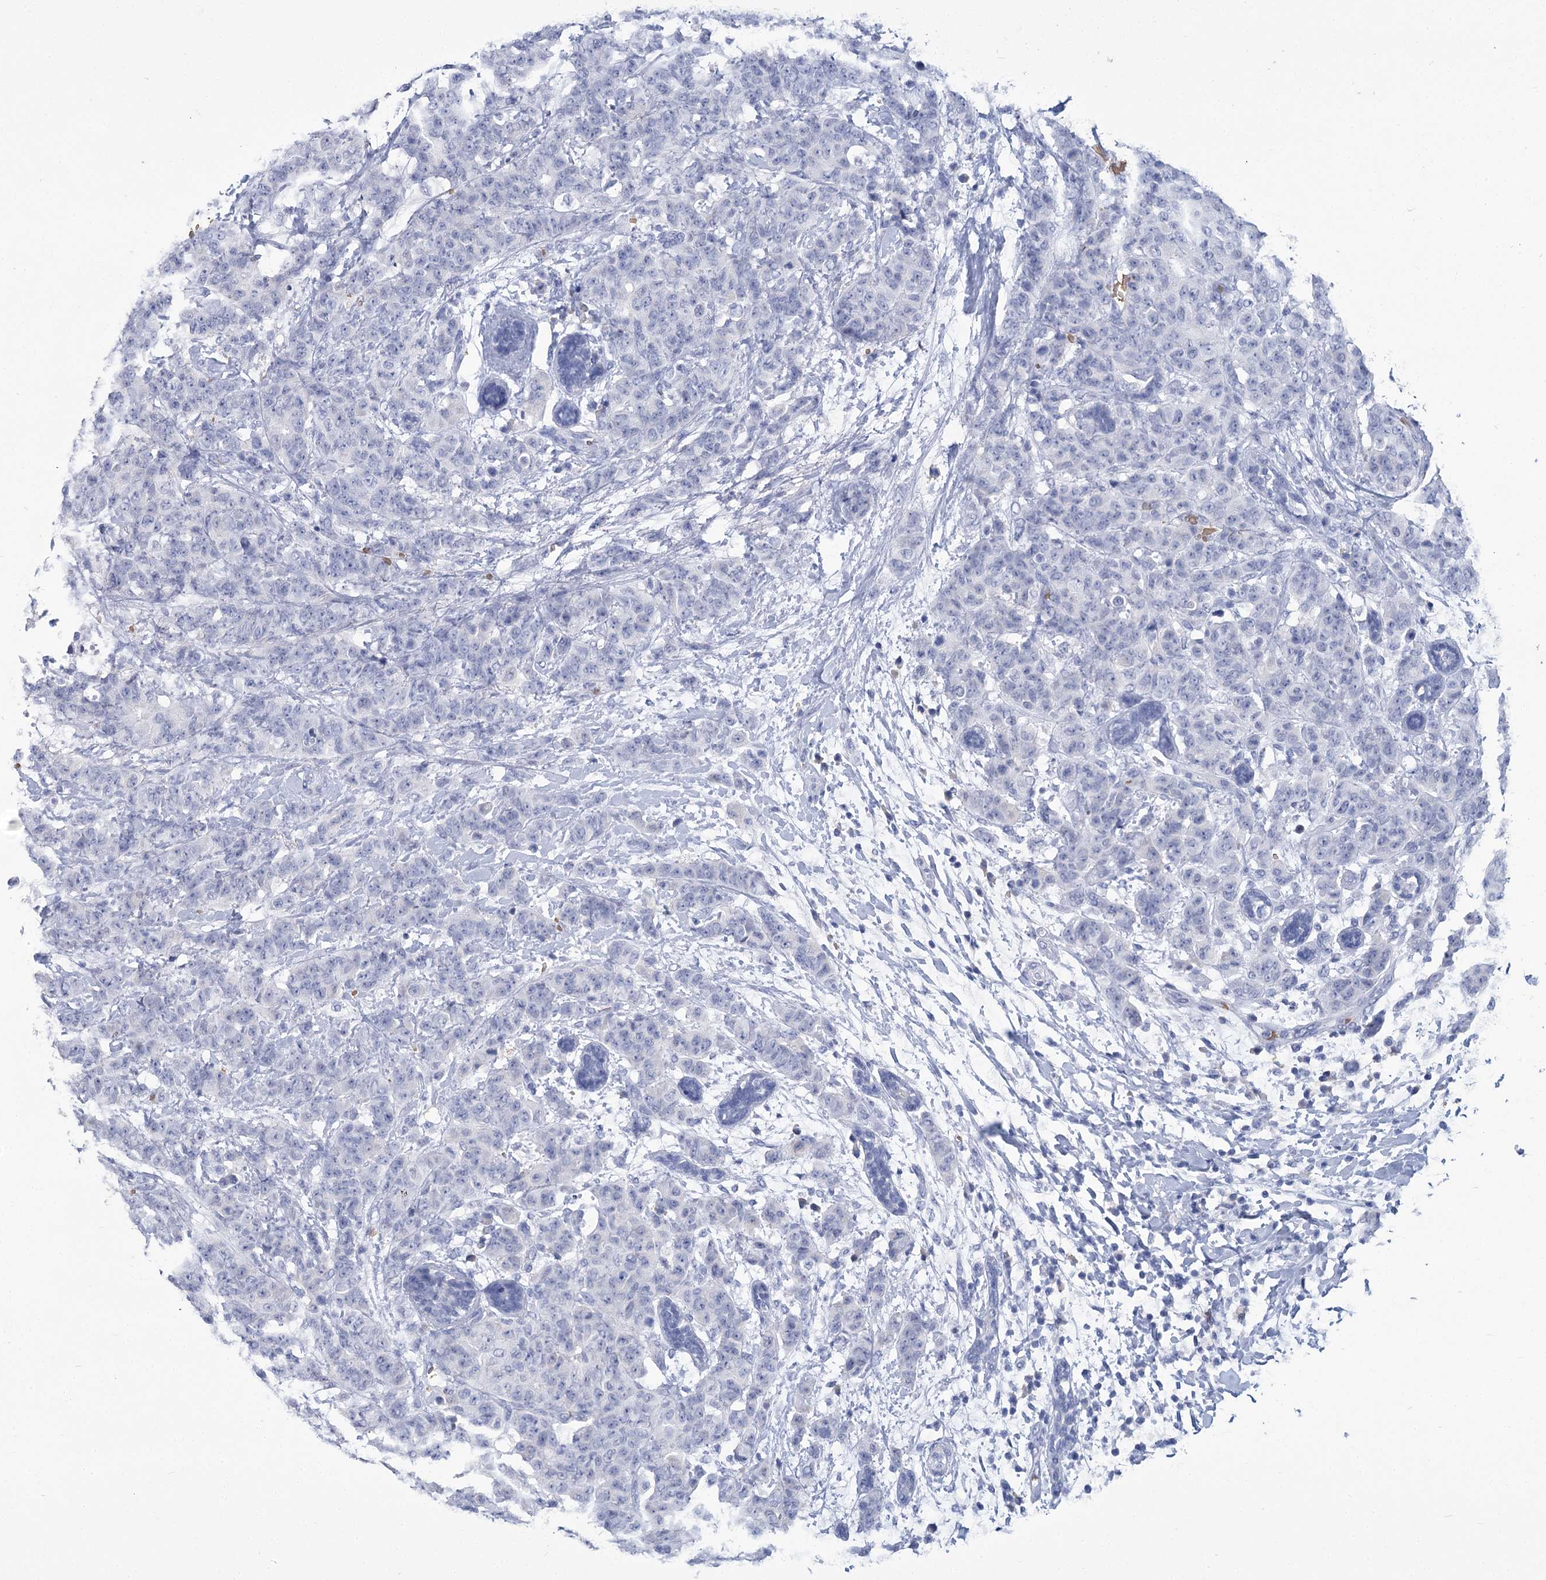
{"staining": {"intensity": "negative", "quantity": "none", "location": "none"}, "tissue": "breast cancer", "cell_type": "Tumor cells", "image_type": "cancer", "snomed": [{"axis": "morphology", "description": "Normal tissue, NOS"}, {"axis": "morphology", "description": "Duct carcinoma"}, {"axis": "topography", "description": "Breast"}], "caption": "A high-resolution micrograph shows IHC staining of breast intraductal carcinoma, which reveals no significant positivity in tumor cells.", "gene": "HBA1", "patient": {"sex": "female", "age": 40}}